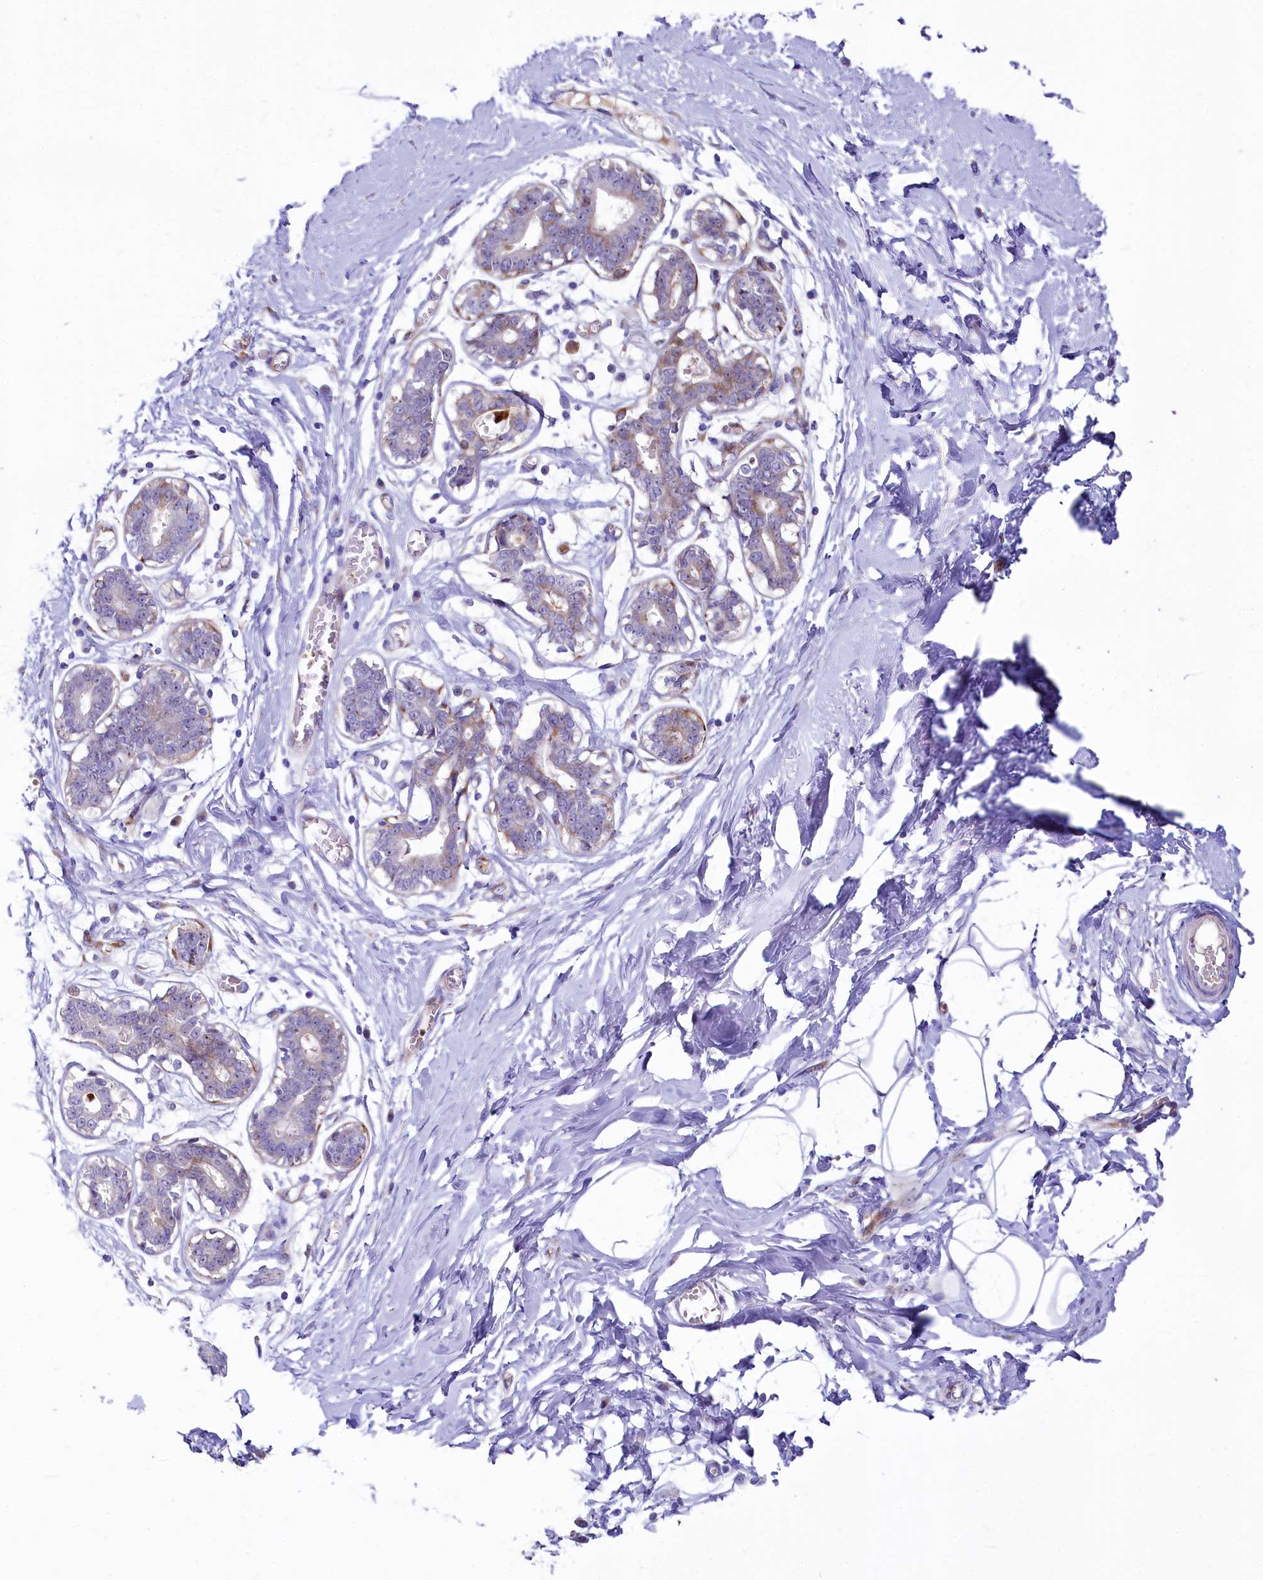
{"staining": {"intensity": "negative", "quantity": "none", "location": "none"}, "tissue": "breast", "cell_type": "Adipocytes", "image_type": "normal", "snomed": [{"axis": "morphology", "description": "Normal tissue, NOS"}, {"axis": "topography", "description": "Breast"}], "caption": "Immunohistochemistry (IHC) of normal human breast reveals no staining in adipocytes. (DAB (3,3'-diaminobenzidine) IHC, high magnification).", "gene": "SH3TC2", "patient": {"sex": "female", "age": 27}}